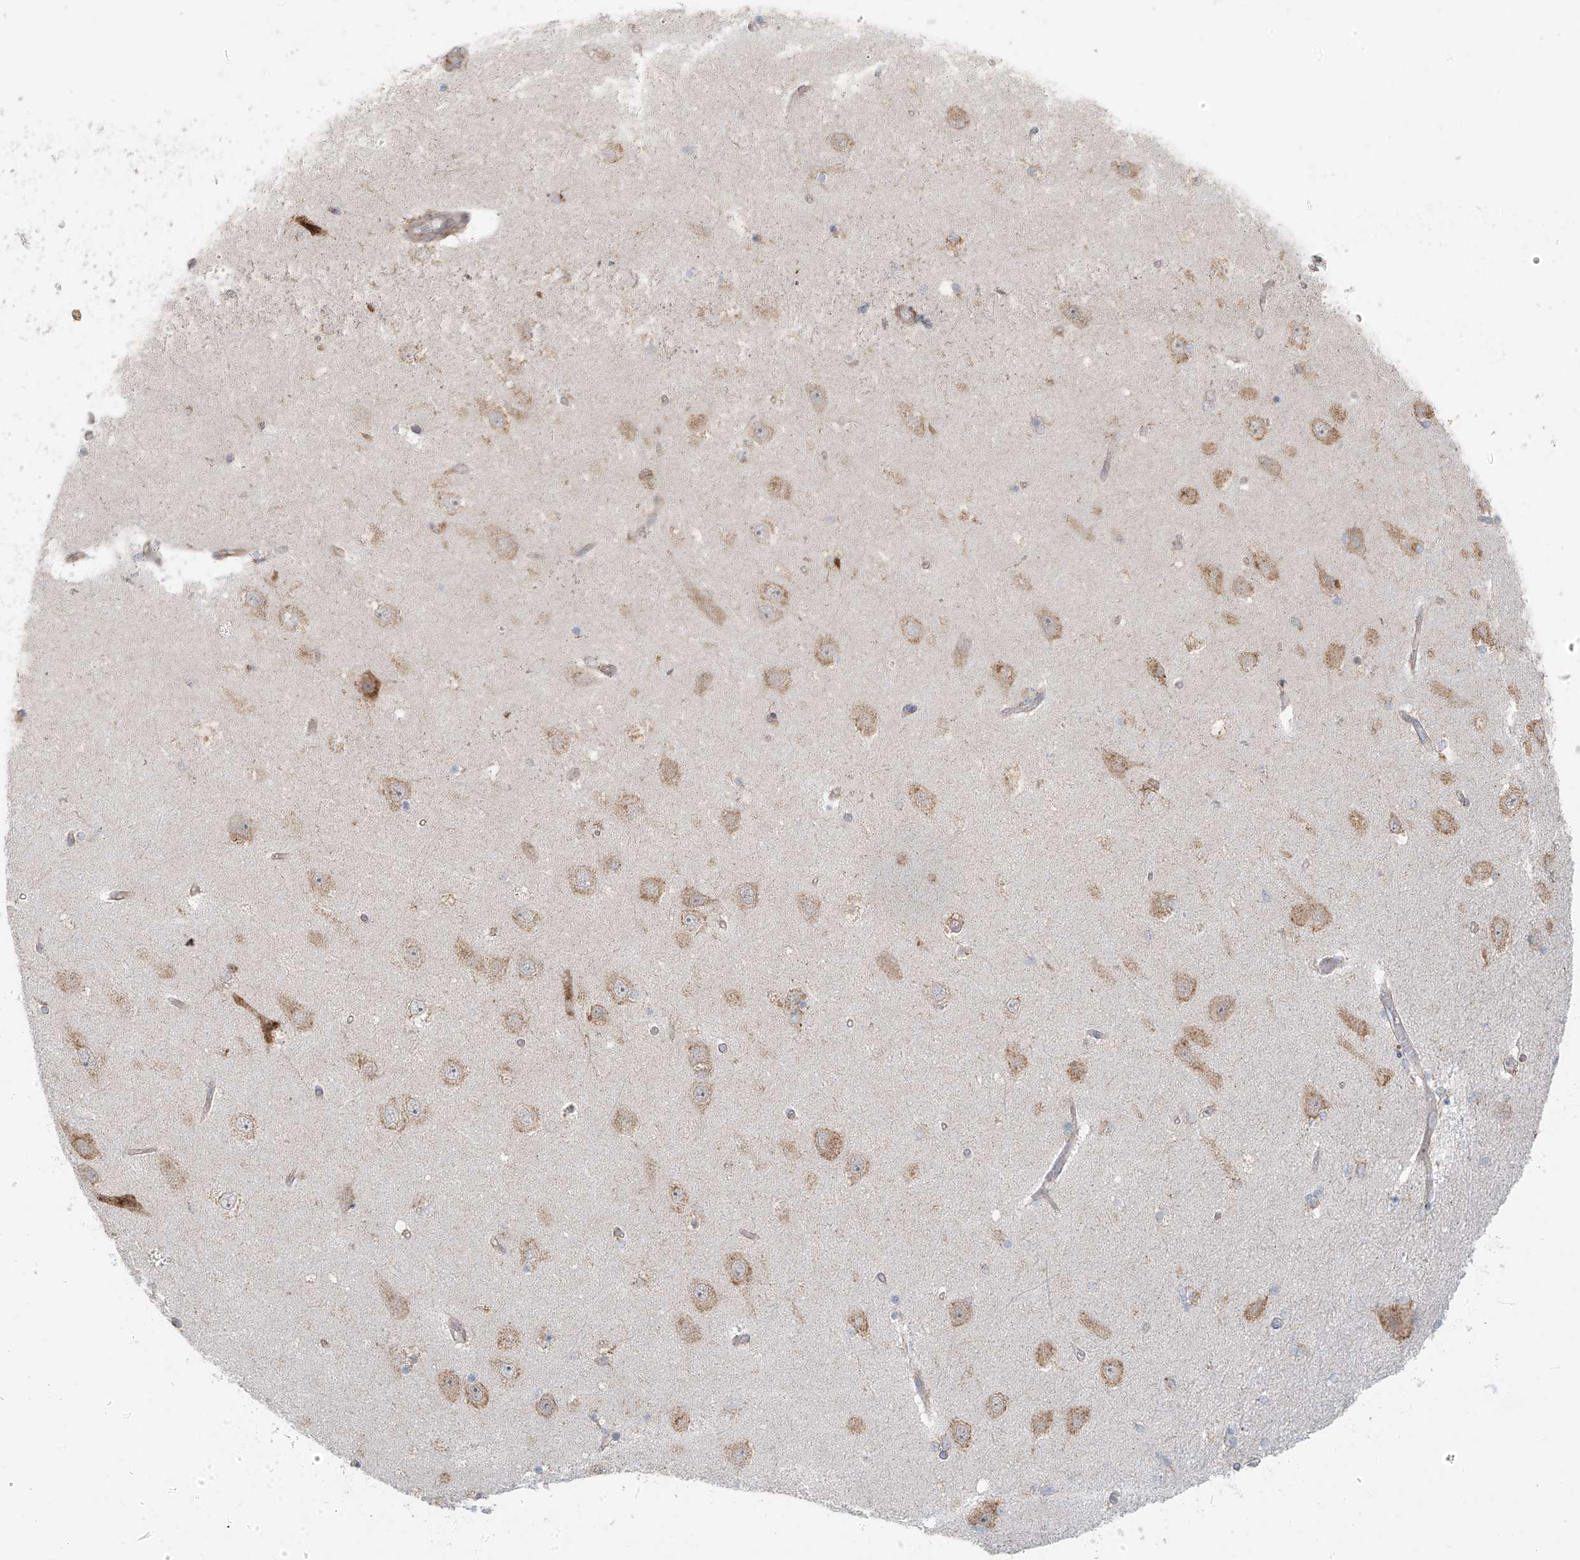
{"staining": {"intensity": "moderate", "quantity": "<25%", "location": "cytoplasmic/membranous"}, "tissue": "hippocampus", "cell_type": "Glial cells", "image_type": "normal", "snomed": [{"axis": "morphology", "description": "Normal tissue, NOS"}, {"axis": "topography", "description": "Hippocampus"}], "caption": "This photomicrograph demonstrates immunohistochemistry (IHC) staining of benign human hippocampus, with low moderate cytoplasmic/membranous staining in about <25% of glial cells.", "gene": "KATNIP", "patient": {"sex": "female", "age": 54}}